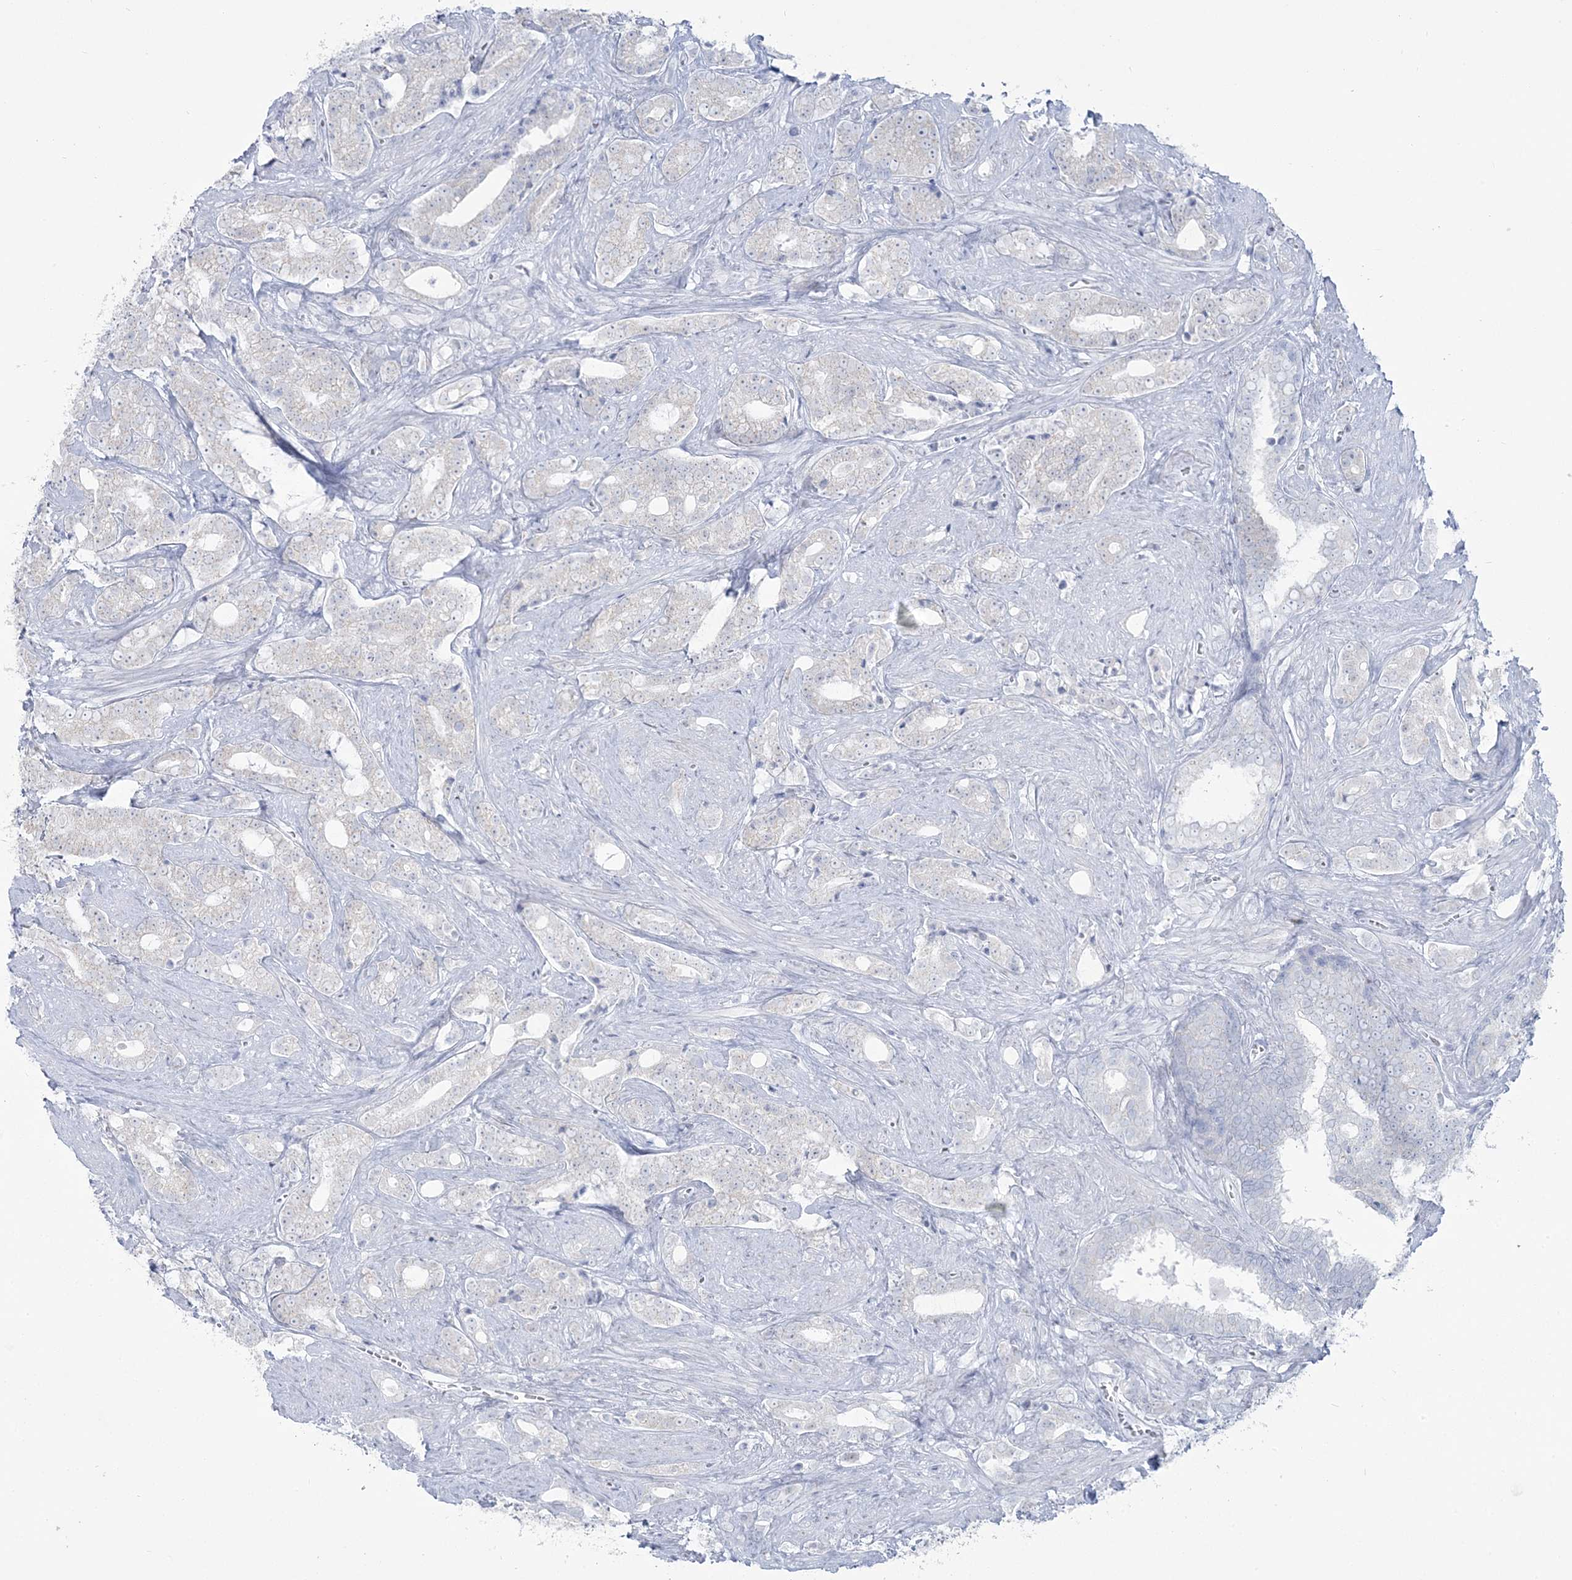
{"staining": {"intensity": "negative", "quantity": "none", "location": "none"}, "tissue": "prostate cancer", "cell_type": "Tumor cells", "image_type": "cancer", "snomed": [{"axis": "morphology", "description": "Adenocarcinoma, High grade"}, {"axis": "topography", "description": "Prostate and seminal vesicle, NOS"}], "caption": "This is a micrograph of IHC staining of prostate high-grade adenocarcinoma, which shows no expression in tumor cells.", "gene": "ZNF843", "patient": {"sex": "male", "age": 67}}